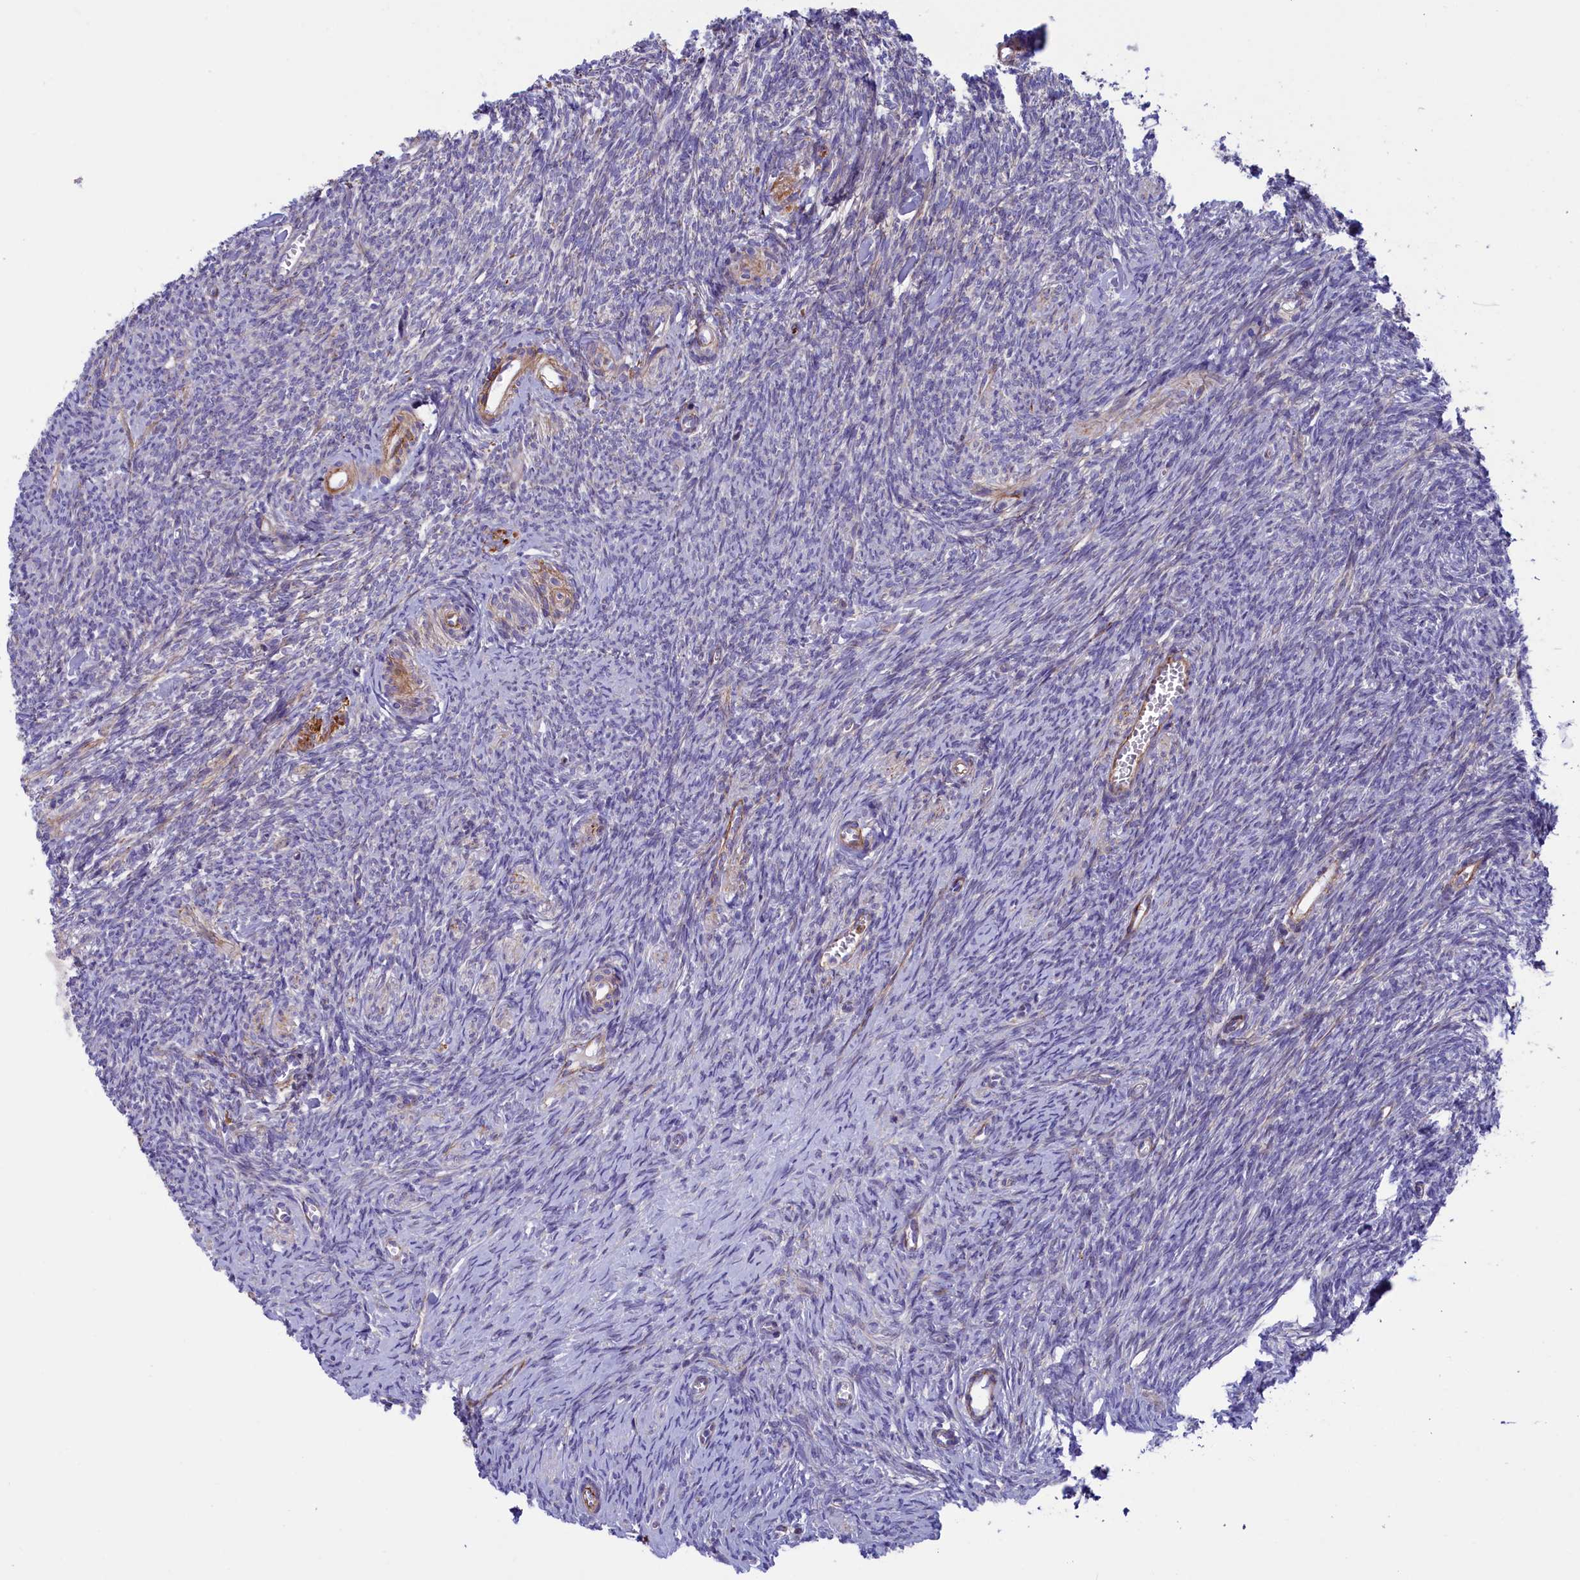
{"staining": {"intensity": "negative", "quantity": "none", "location": "none"}, "tissue": "ovary", "cell_type": "Ovarian stroma cells", "image_type": "normal", "snomed": [{"axis": "morphology", "description": "Normal tissue, NOS"}, {"axis": "topography", "description": "Ovary"}], "caption": "Immunohistochemistry histopathology image of unremarkable human ovary stained for a protein (brown), which displays no positivity in ovarian stroma cells.", "gene": "LOXL1", "patient": {"sex": "female", "age": 44}}